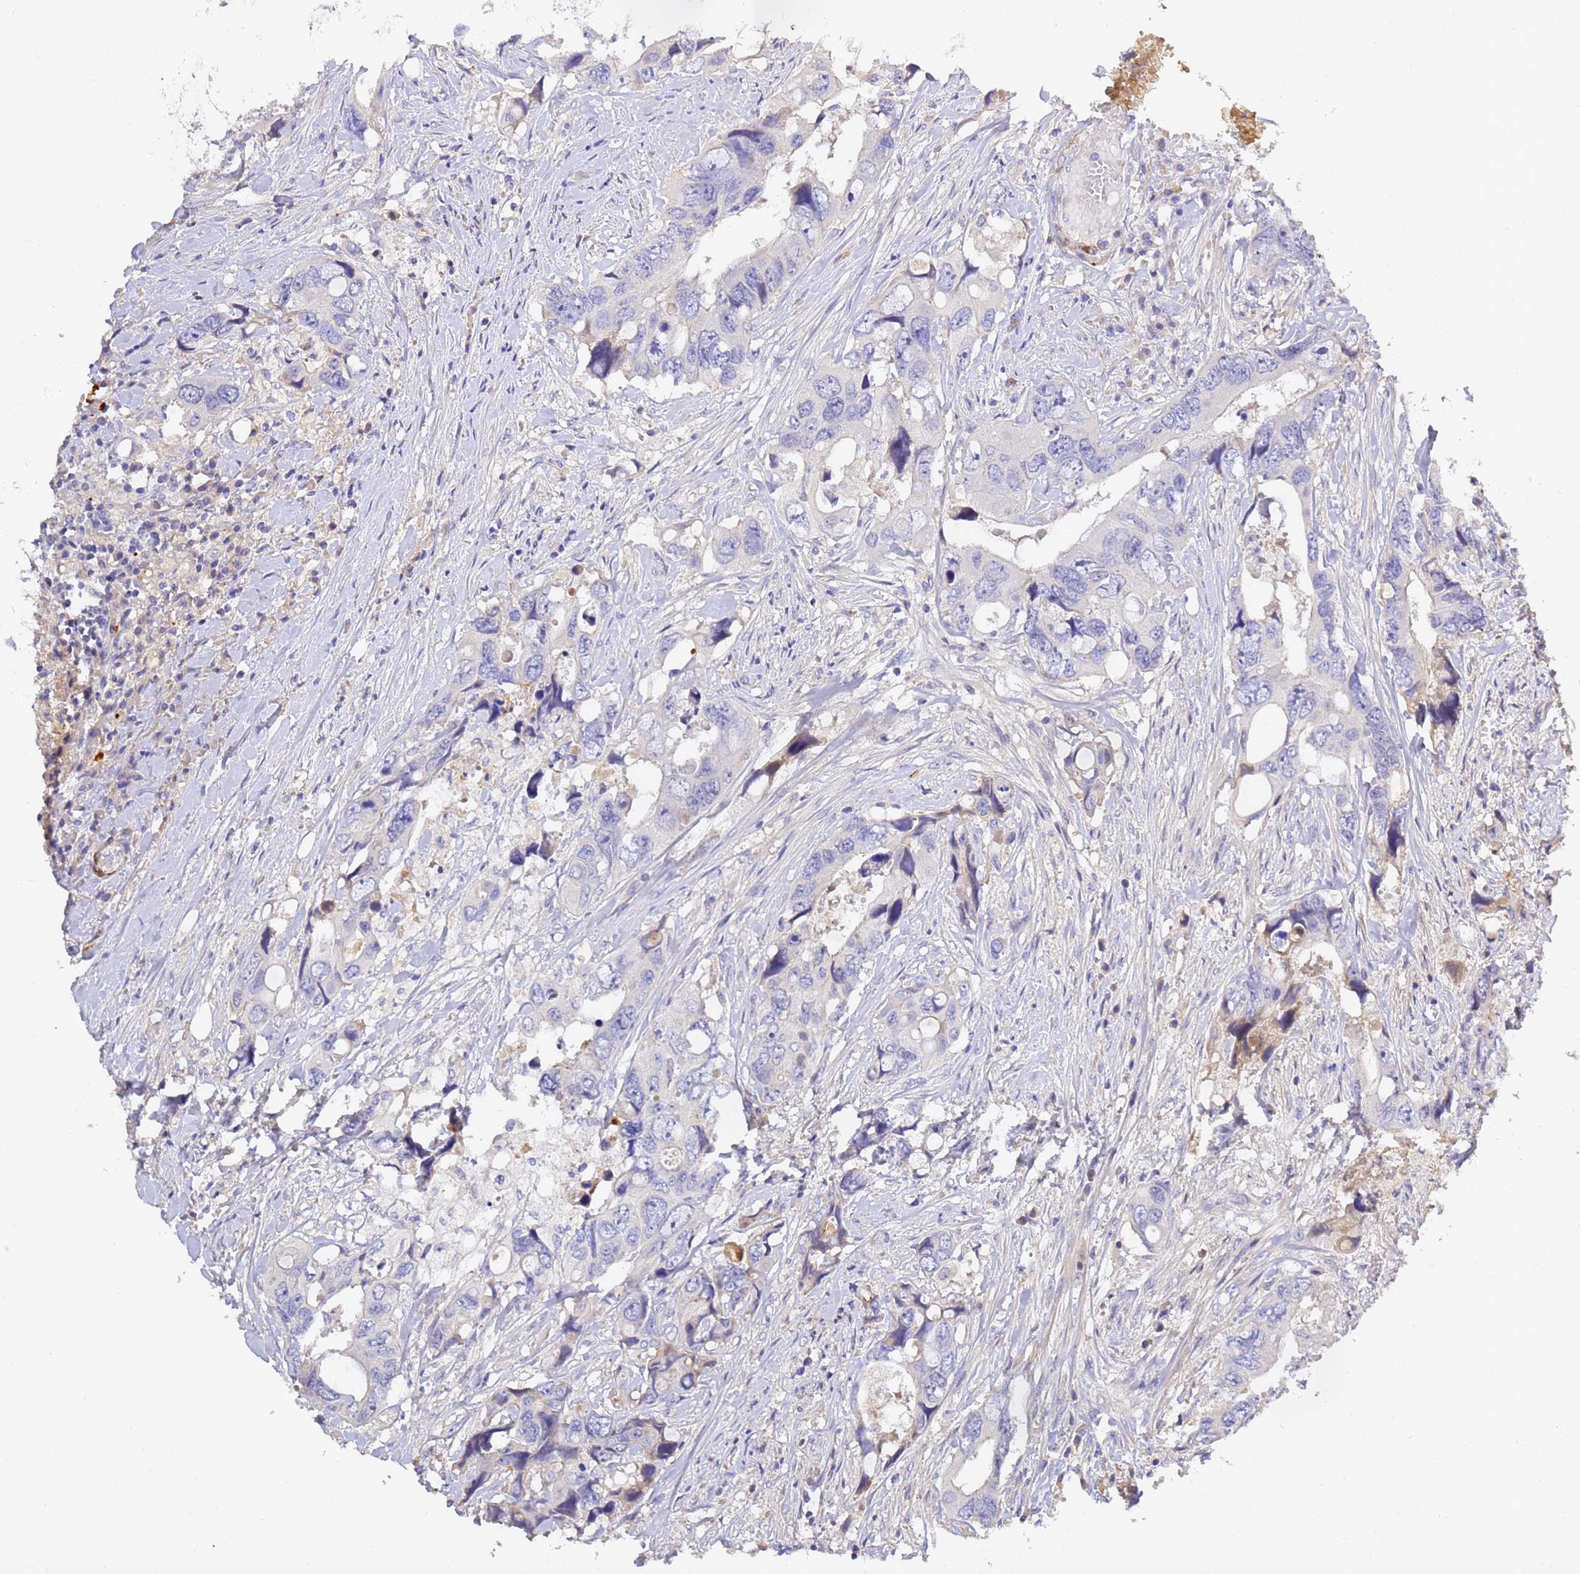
{"staining": {"intensity": "negative", "quantity": "none", "location": "none"}, "tissue": "colorectal cancer", "cell_type": "Tumor cells", "image_type": "cancer", "snomed": [{"axis": "morphology", "description": "Adenocarcinoma, NOS"}, {"axis": "topography", "description": "Rectum"}], "caption": "Tumor cells show no significant protein positivity in colorectal cancer.", "gene": "CFH", "patient": {"sex": "male", "age": 57}}